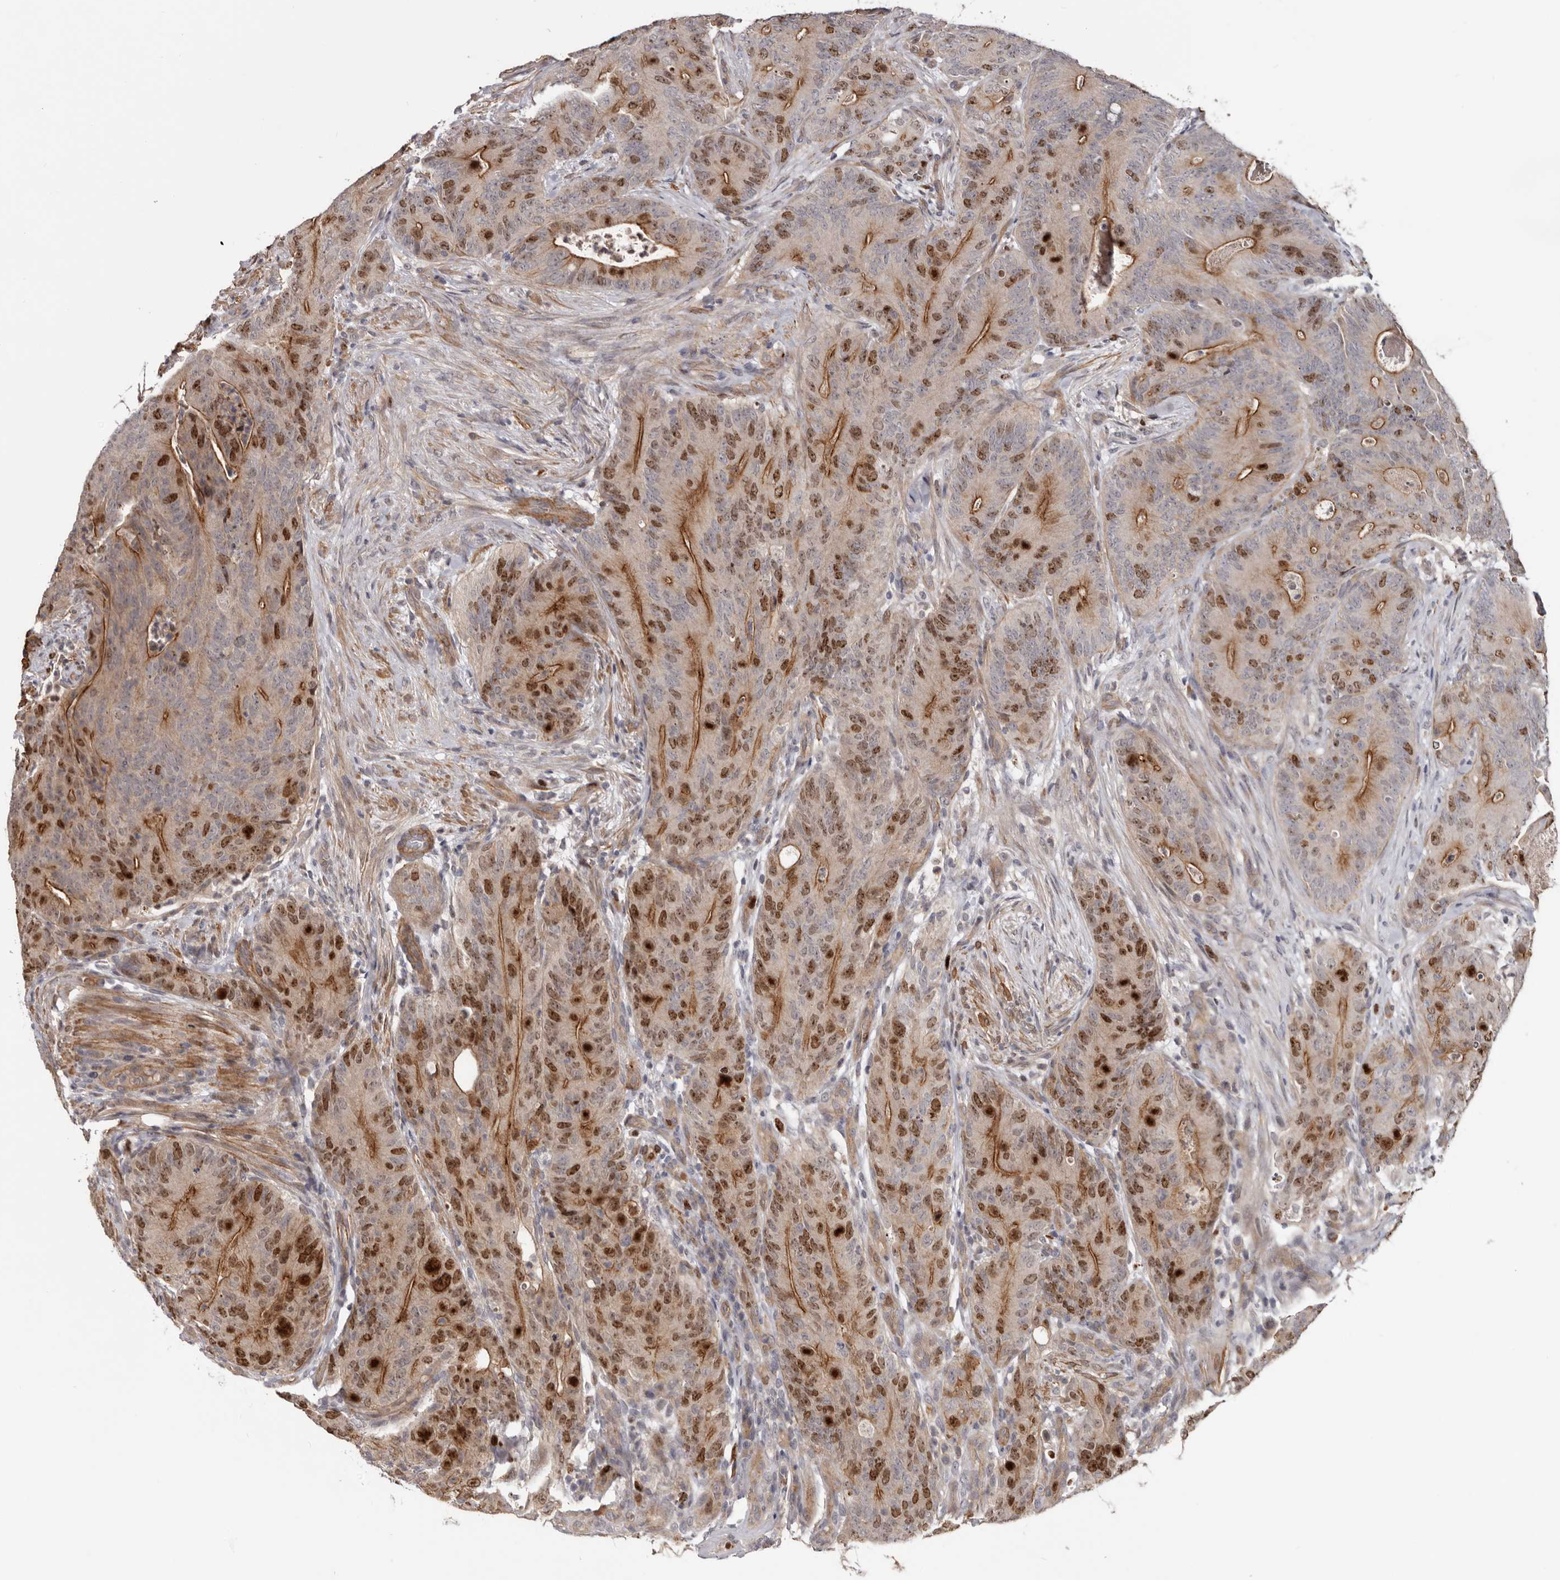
{"staining": {"intensity": "moderate", "quantity": ">75%", "location": "cytoplasmic/membranous,nuclear"}, "tissue": "colorectal cancer", "cell_type": "Tumor cells", "image_type": "cancer", "snomed": [{"axis": "morphology", "description": "Normal tissue, NOS"}, {"axis": "topography", "description": "Colon"}], "caption": "Immunohistochemical staining of colorectal cancer displays medium levels of moderate cytoplasmic/membranous and nuclear protein positivity in approximately >75% of tumor cells. (DAB (3,3'-diaminobenzidine) IHC, brown staining for protein, blue staining for nuclei).", "gene": "CDCA8", "patient": {"sex": "female", "age": 82}}